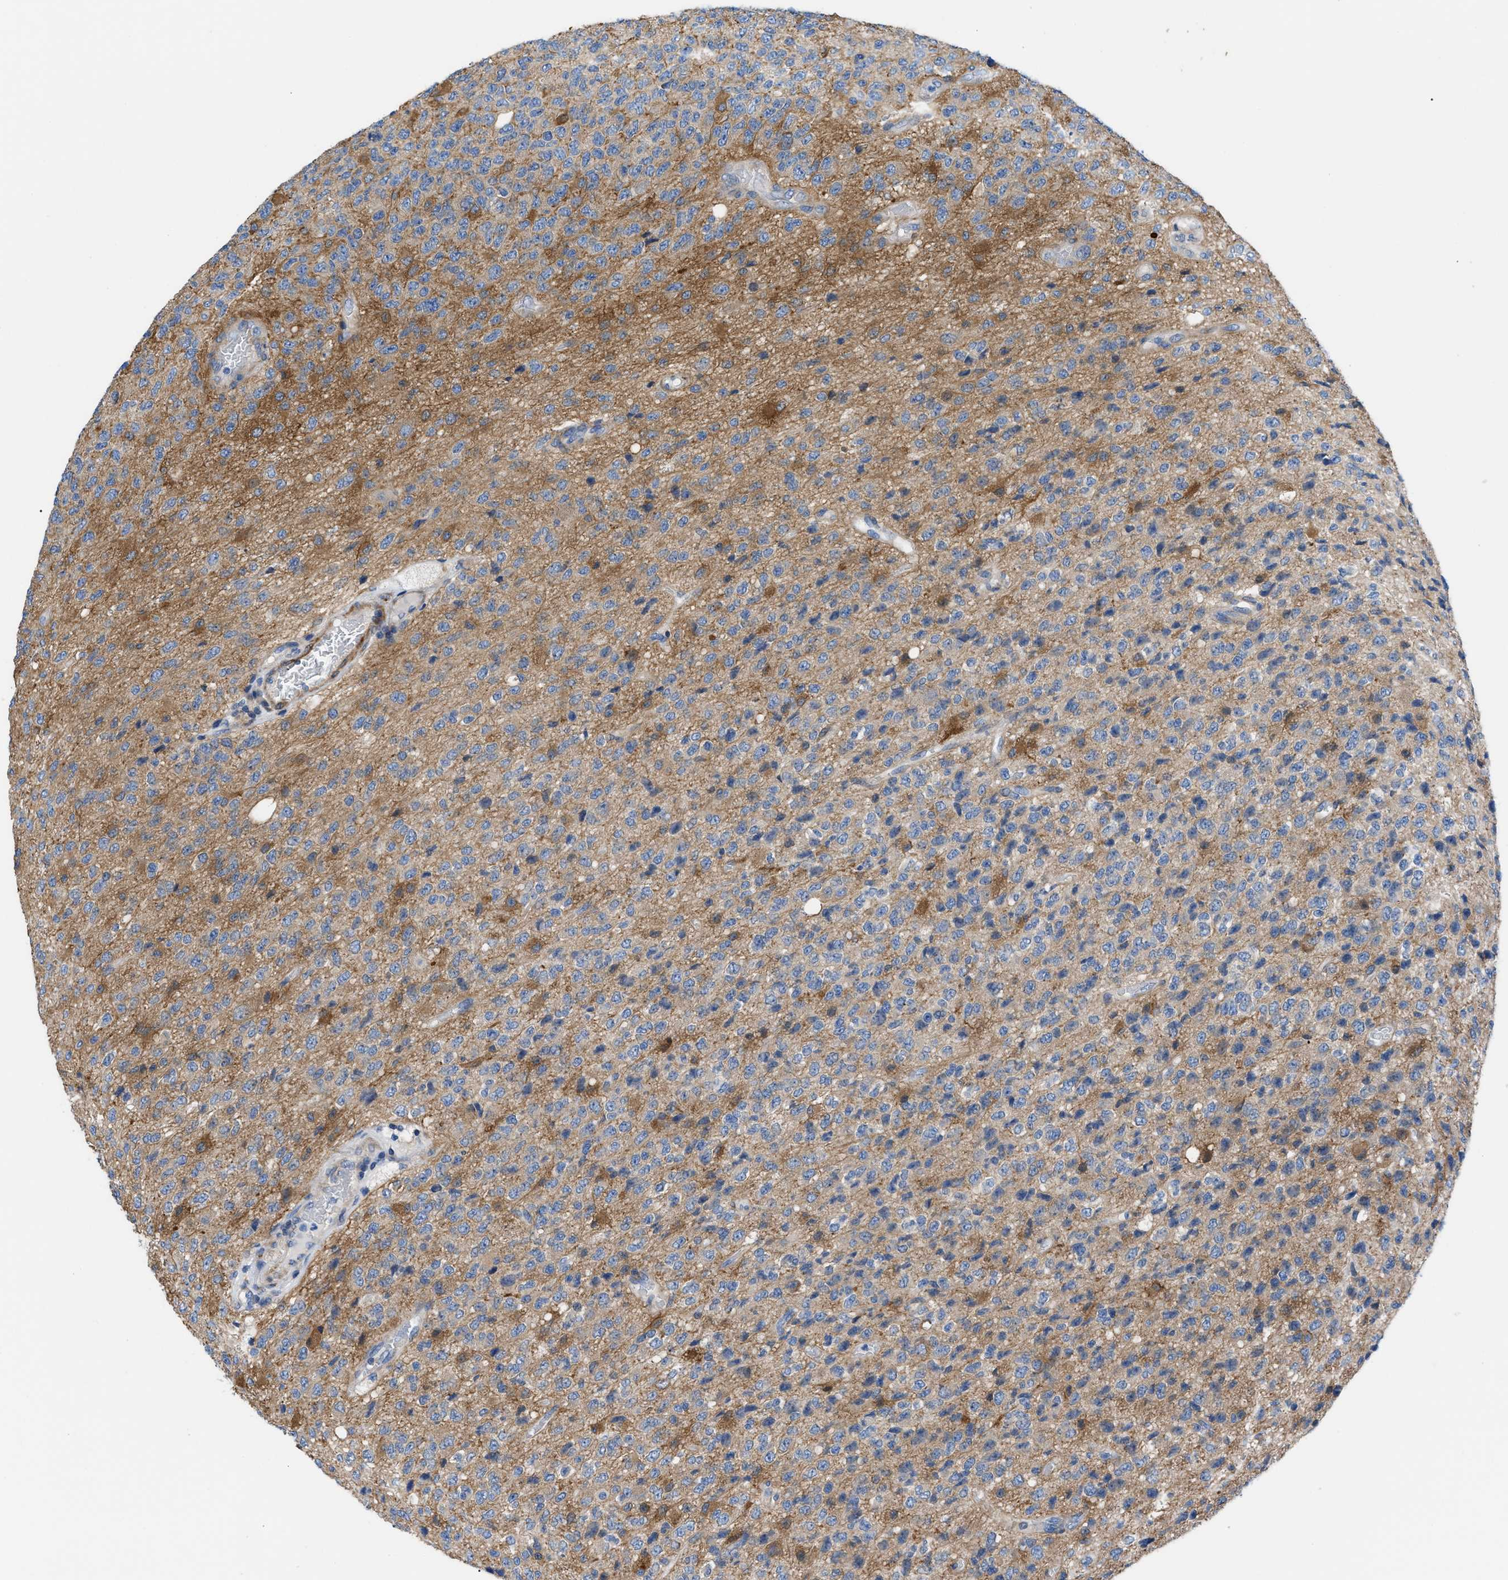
{"staining": {"intensity": "moderate", "quantity": "25%-75%", "location": "cytoplasmic/membranous"}, "tissue": "glioma", "cell_type": "Tumor cells", "image_type": "cancer", "snomed": [{"axis": "morphology", "description": "Glioma, malignant, High grade"}, {"axis": "topography", "description": "pancreas cauda"}], "caption": "DAB (3,3'-diaminobenzidine) immunohistochemical staining of human high-grade glioma (malignant) reveals moderate cytoplasmic/membranous protein positivity in about 25%-75% of tumor cells.", "gene": "HSPB8", "patient": {"sex": "male", "age": 60}}